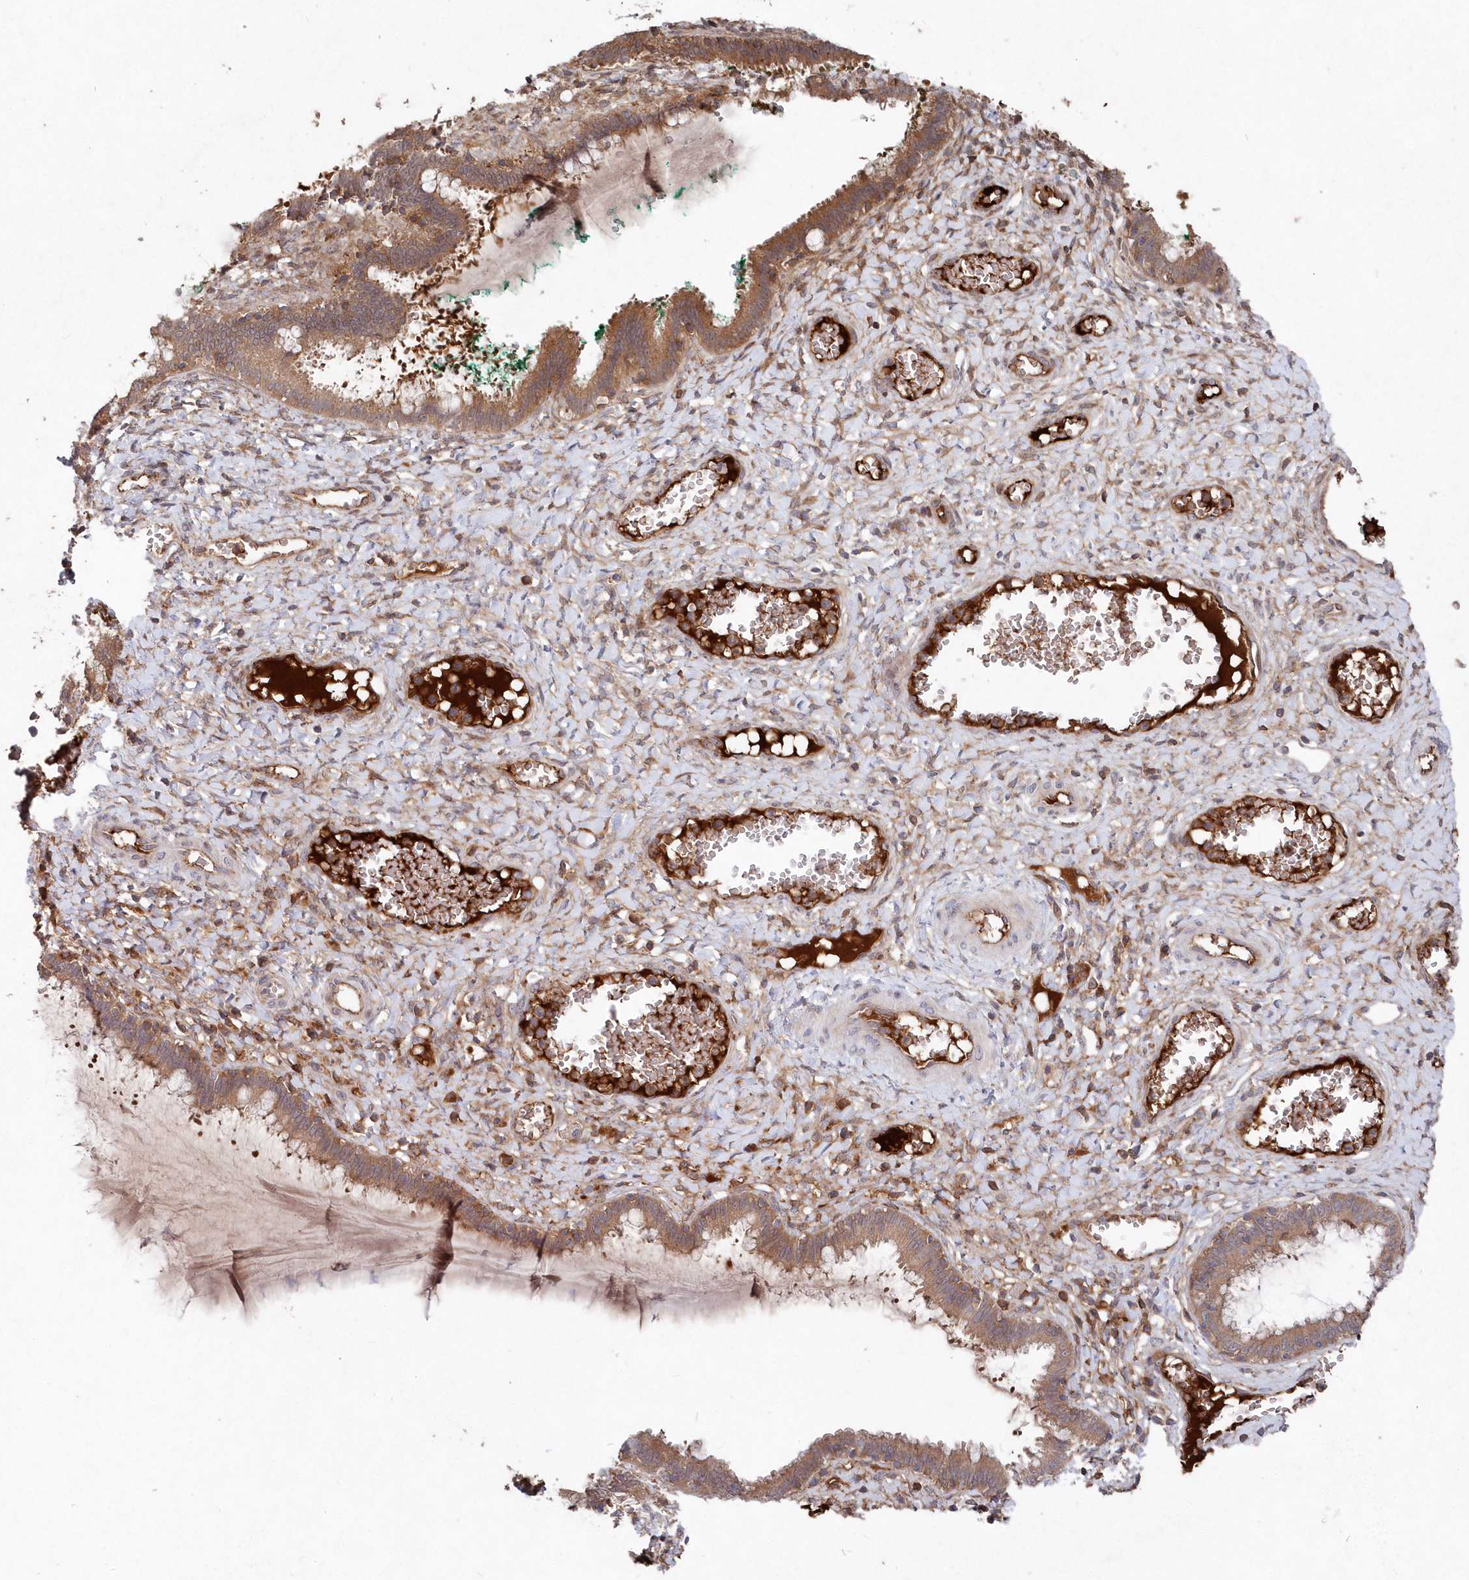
{"staining": {"intensity": "moderate", "quantity": "25%-75%", "location": "cytoplasmic/membranous"}, "tissue": "cervix", "cell_type": "Glandular cells", "image_type": "normal", "snomed": [{"axis": "morphology", "description": "Normal tissue, NOS"}, {"axis": "morphology", "description": "Adenocarcinoma, NOS"}, {"axis": "topography", "description": "Cervix"}], "caption": "Protein positivity by immunohistochemistry reveals moderate cytoplasmic/membranous staining in about 25%-75% of glandular cells in unremarkable cervix. Nuclei are stained in blue.", "gene": "ABHD14B", "patient": {"sex": "female", "age": 29}}